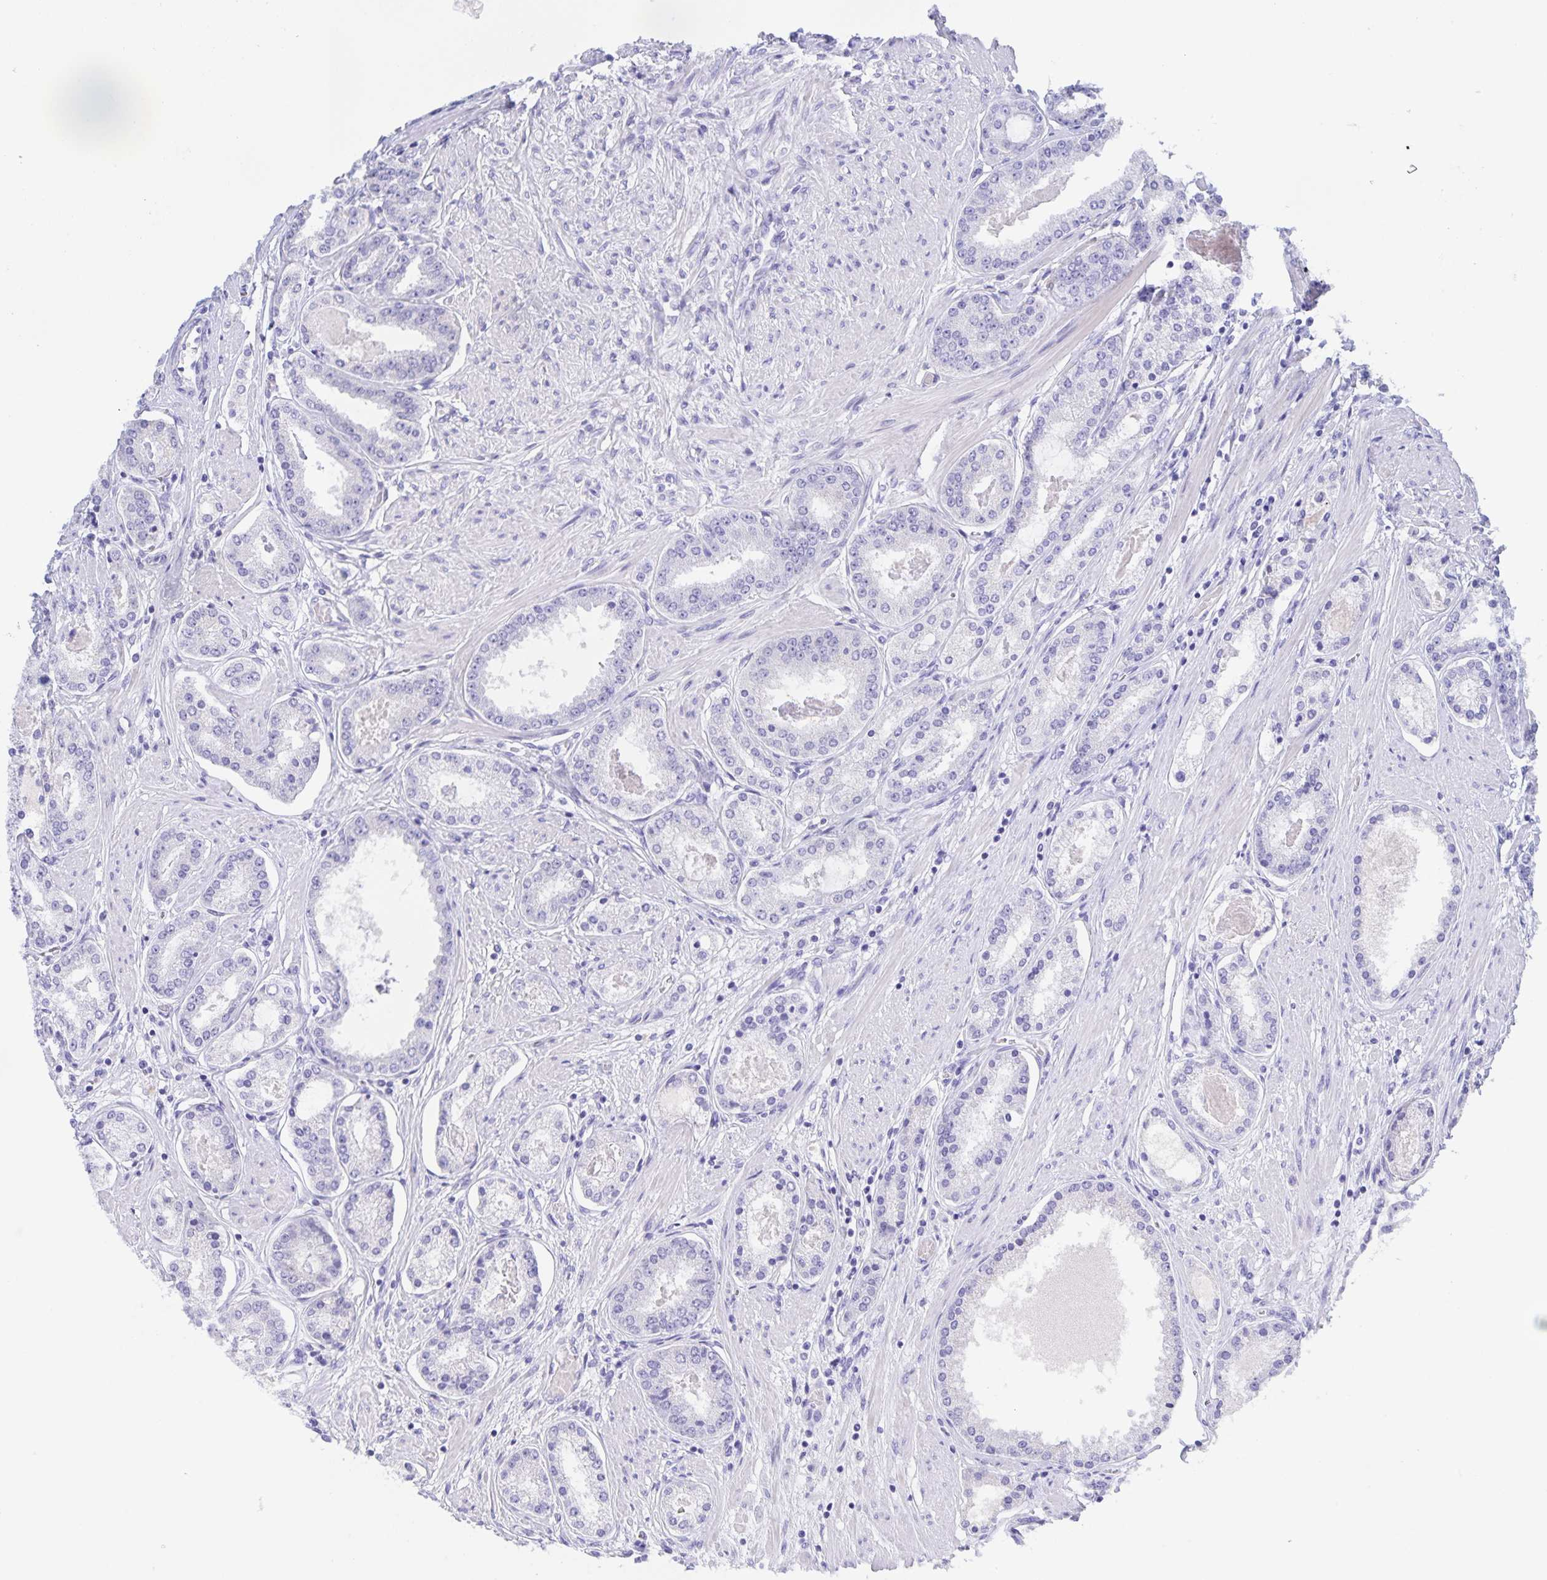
{"staining": {"intensity": "negative", "quantity": "none", "location": "none"}, "tissue": "prostate cancer", "cell_type": "Tumor cells", "image_type": "cancer", "snomed": [{"axis": "morphology", "description": "Adenocarcinoma, High grade"}, {"axis": "topography", "description": "Prostate"}], "caption": "Histopathology image shows no significant protein positivity in tumor cells of high-grade adenocarcinoma (prostate).", "gene": "CATSPER4", "patient": {"sex": "male", "age": 63}}